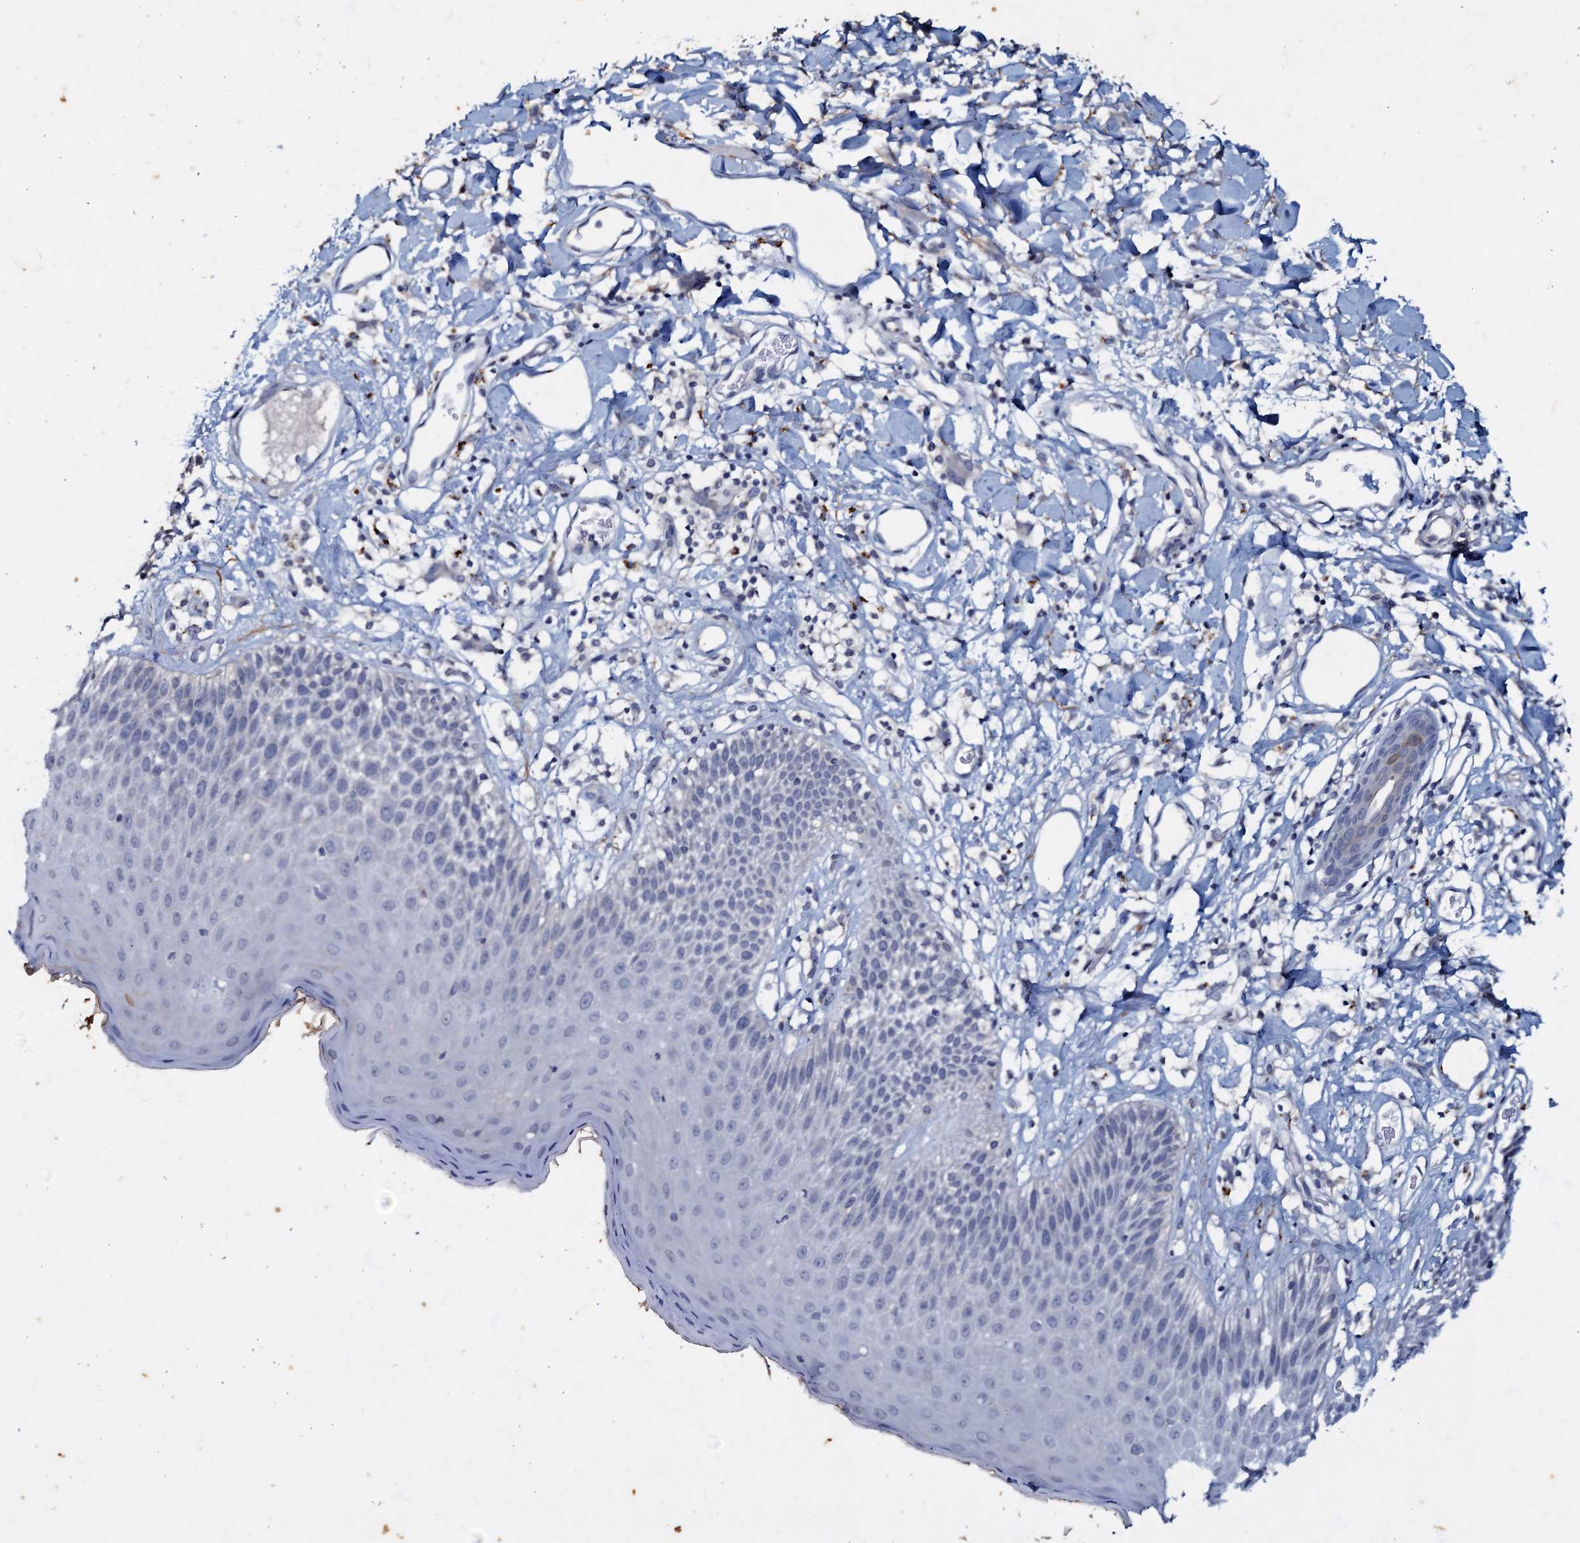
{"staining": {"intensity": "negative", "quantity": "none", "location": "none"}, "tissue": "skin", "cell_type": "Epidermal cells", "image_type": "normal", "snomed": [{"axis": "morphology", "description": "Normal tissue, NOS"}, {"axis": "topography", "description": "Vulva"}], "caption": "IHC micrograph of unremarkable human skin stained for a protein (brown), which demonstrates no positivity in epidermal cells.", "gene": "MANSC4", "patient": {"sex": "female", "age": 68}}